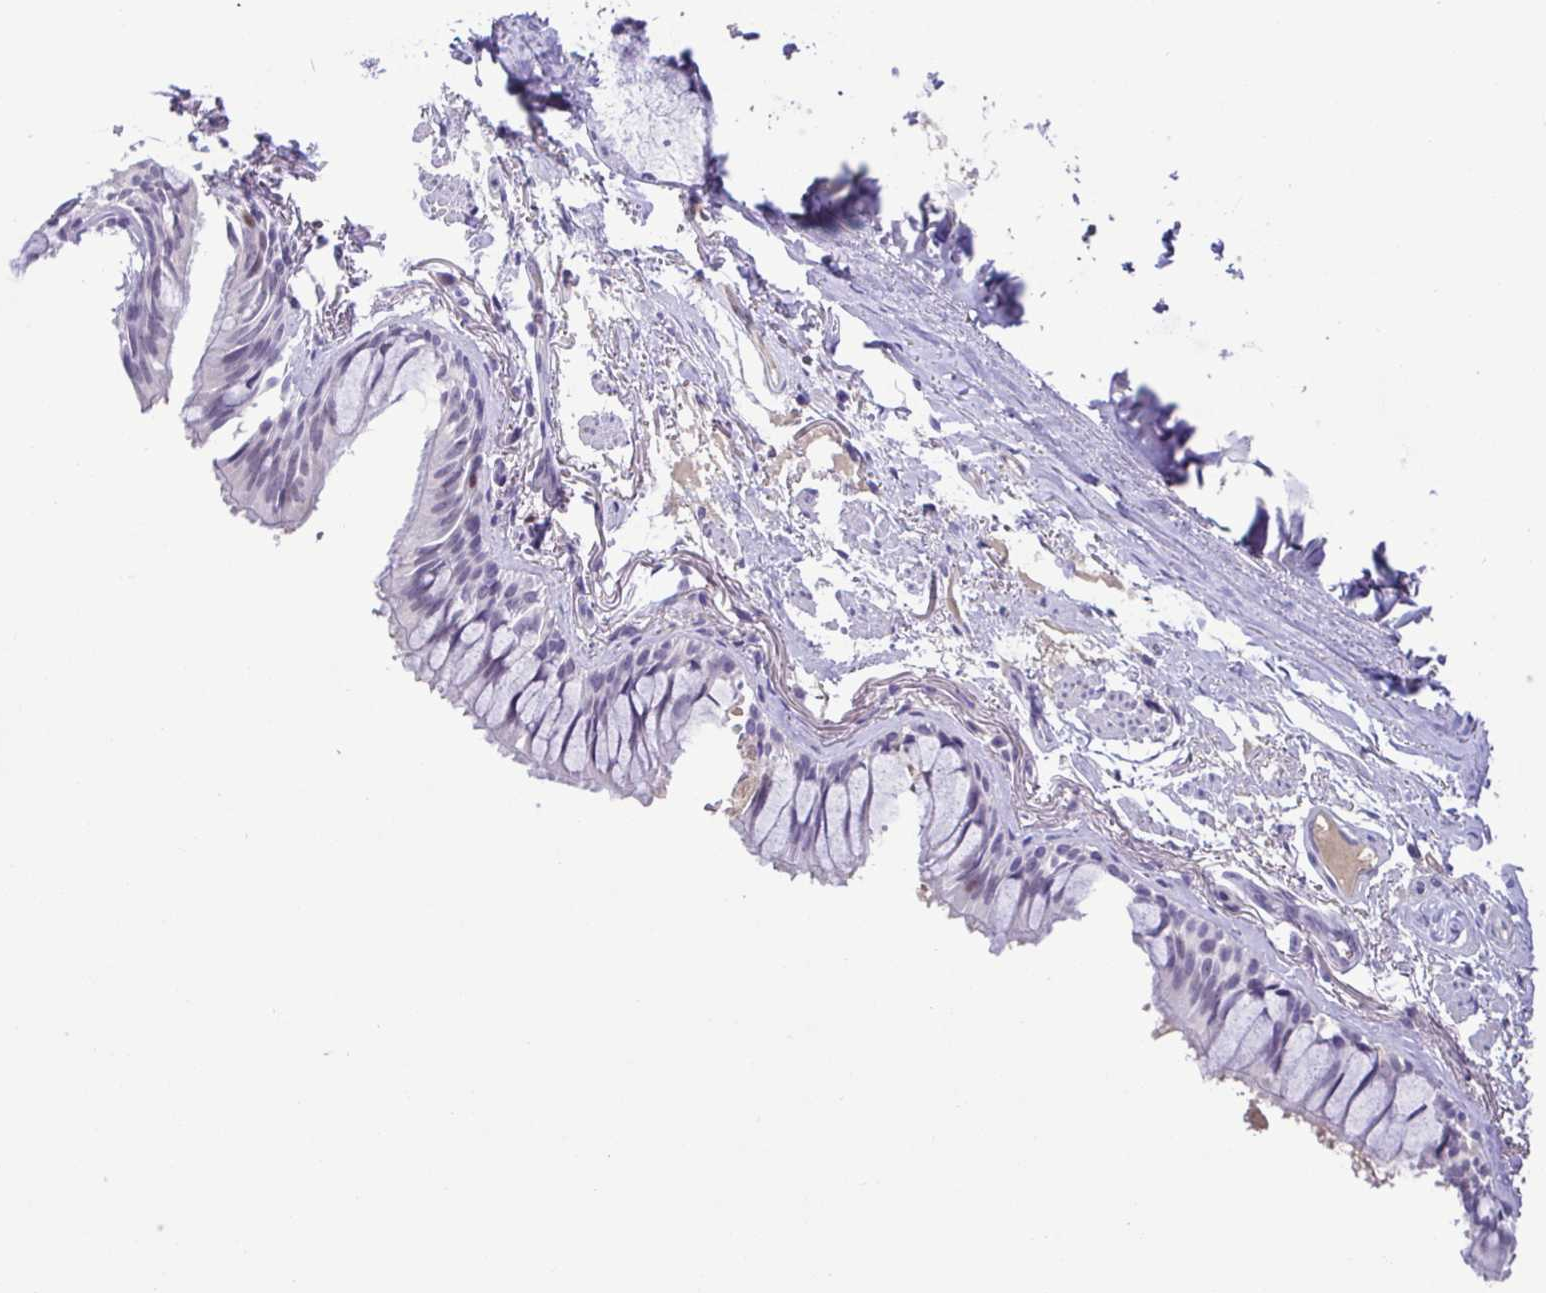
{"staining": {"intensity": "negative", "quantity": "none", "location": "none"}, "tissue": "bronchus", "cell_type": "Respiratory epithelial cells", "image_type": "normal", "snomed": [{"axis": "morphology", "description": "Normal tissue, NOS"}, {"axis": "topography", "description": "Bronchus"}], "caption": "Respiratory epithelial cells are negative for protein expression in normal human bronchus. (DAB immunohistochemistry (IHC) visualized using brightfield microscopy, high magnification).", "gene": "TIPIN", "patient": {"sex": "male", "age": 70}}